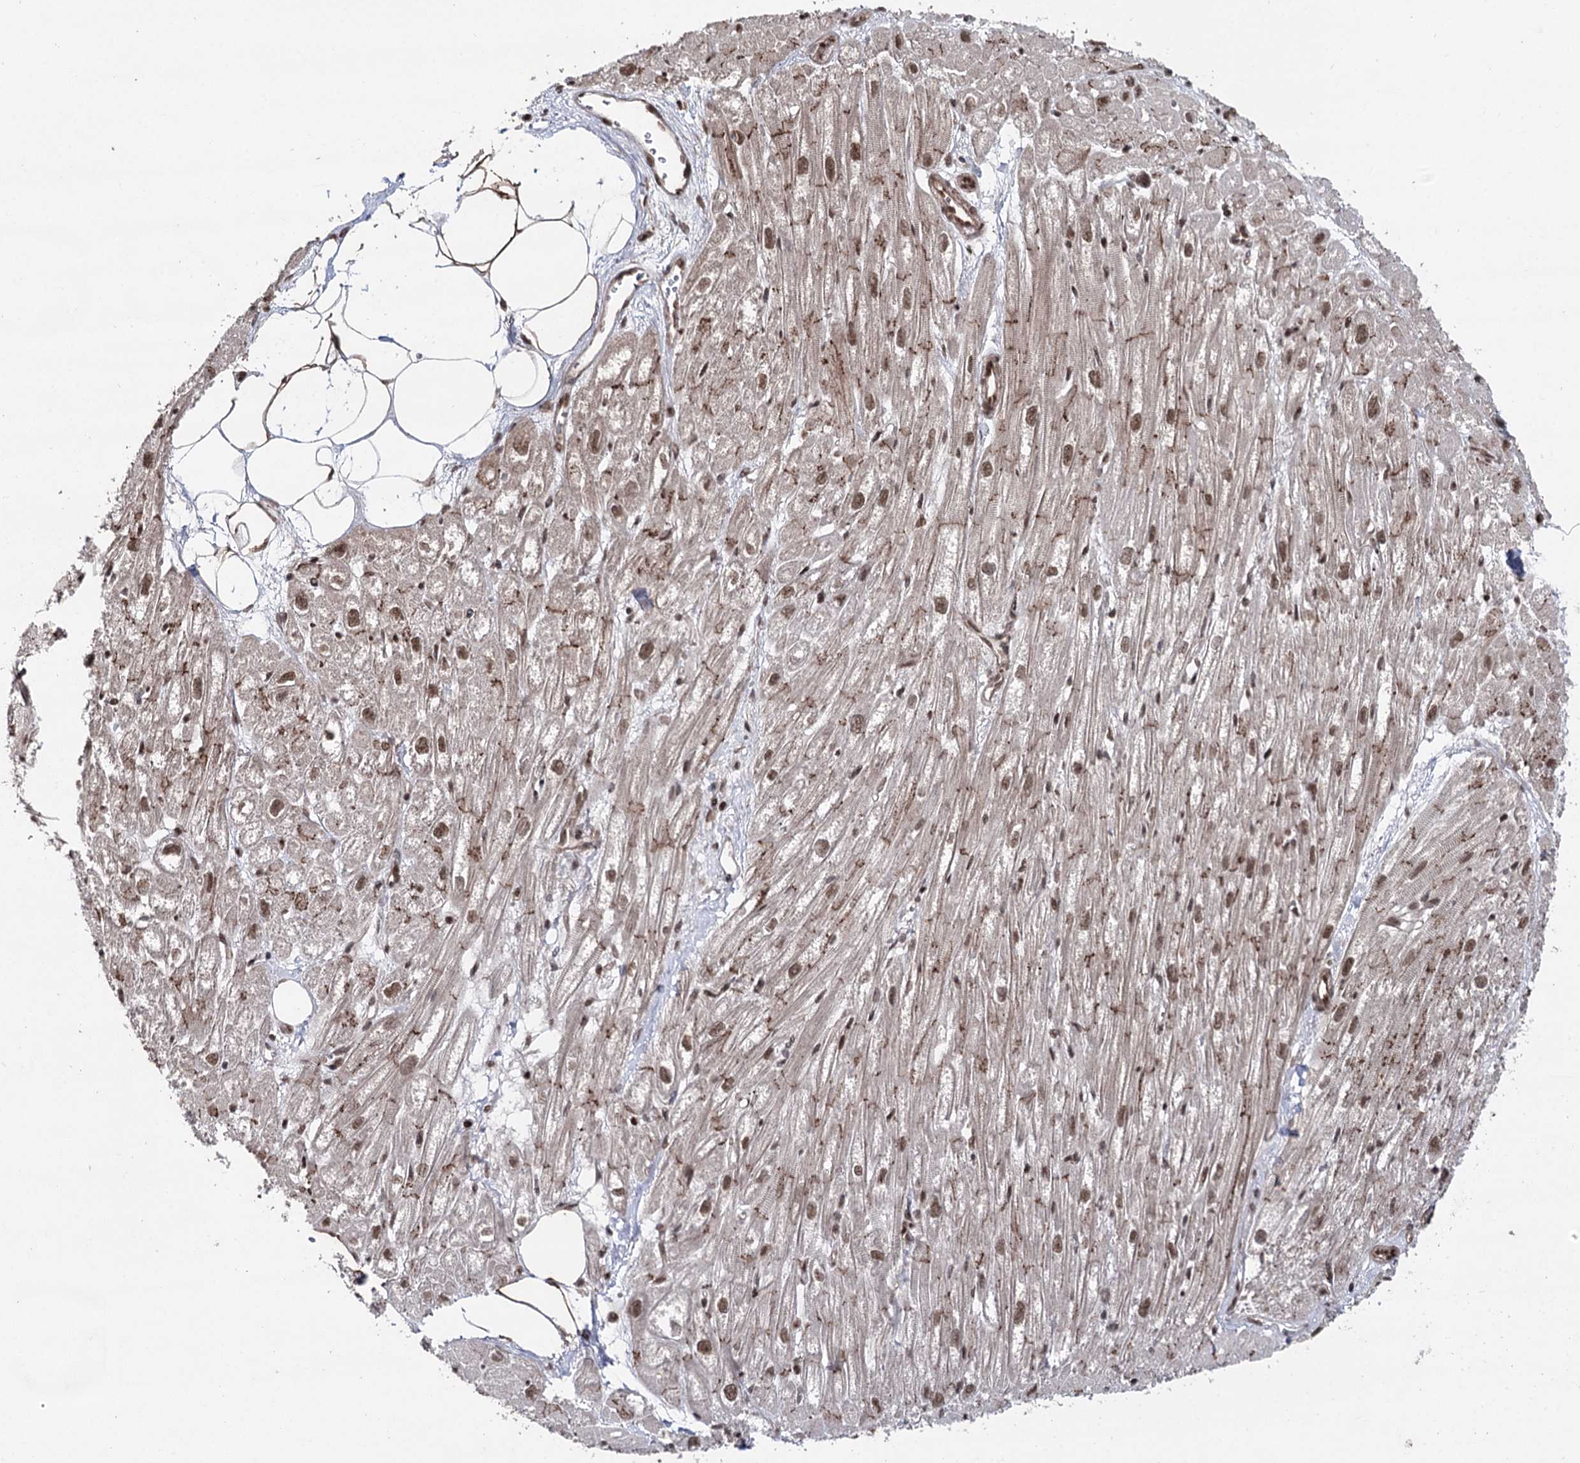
{"staining": {"intensity": "moderate", "quantity": "25%-75%", "location": "nuclear"}, "tissue": "heart muscle", "cell_type": "Cardiomyocytes", "image_type": "normal", "snomed": [{"axis": "morphology", "description": "Normal tissue, NOS"}, {"axis": "topography", "description": "Heart"}], "caption": "High-power microscopy captured an immunohistochemistry (IHC) histopathology image of benign heart muscle, revealing moderate nuclear positivity in approximately 25%-75% of cardiomyocytes.", "gene": "PDCD4", "patient": {"sex": "male", "age": 50}}